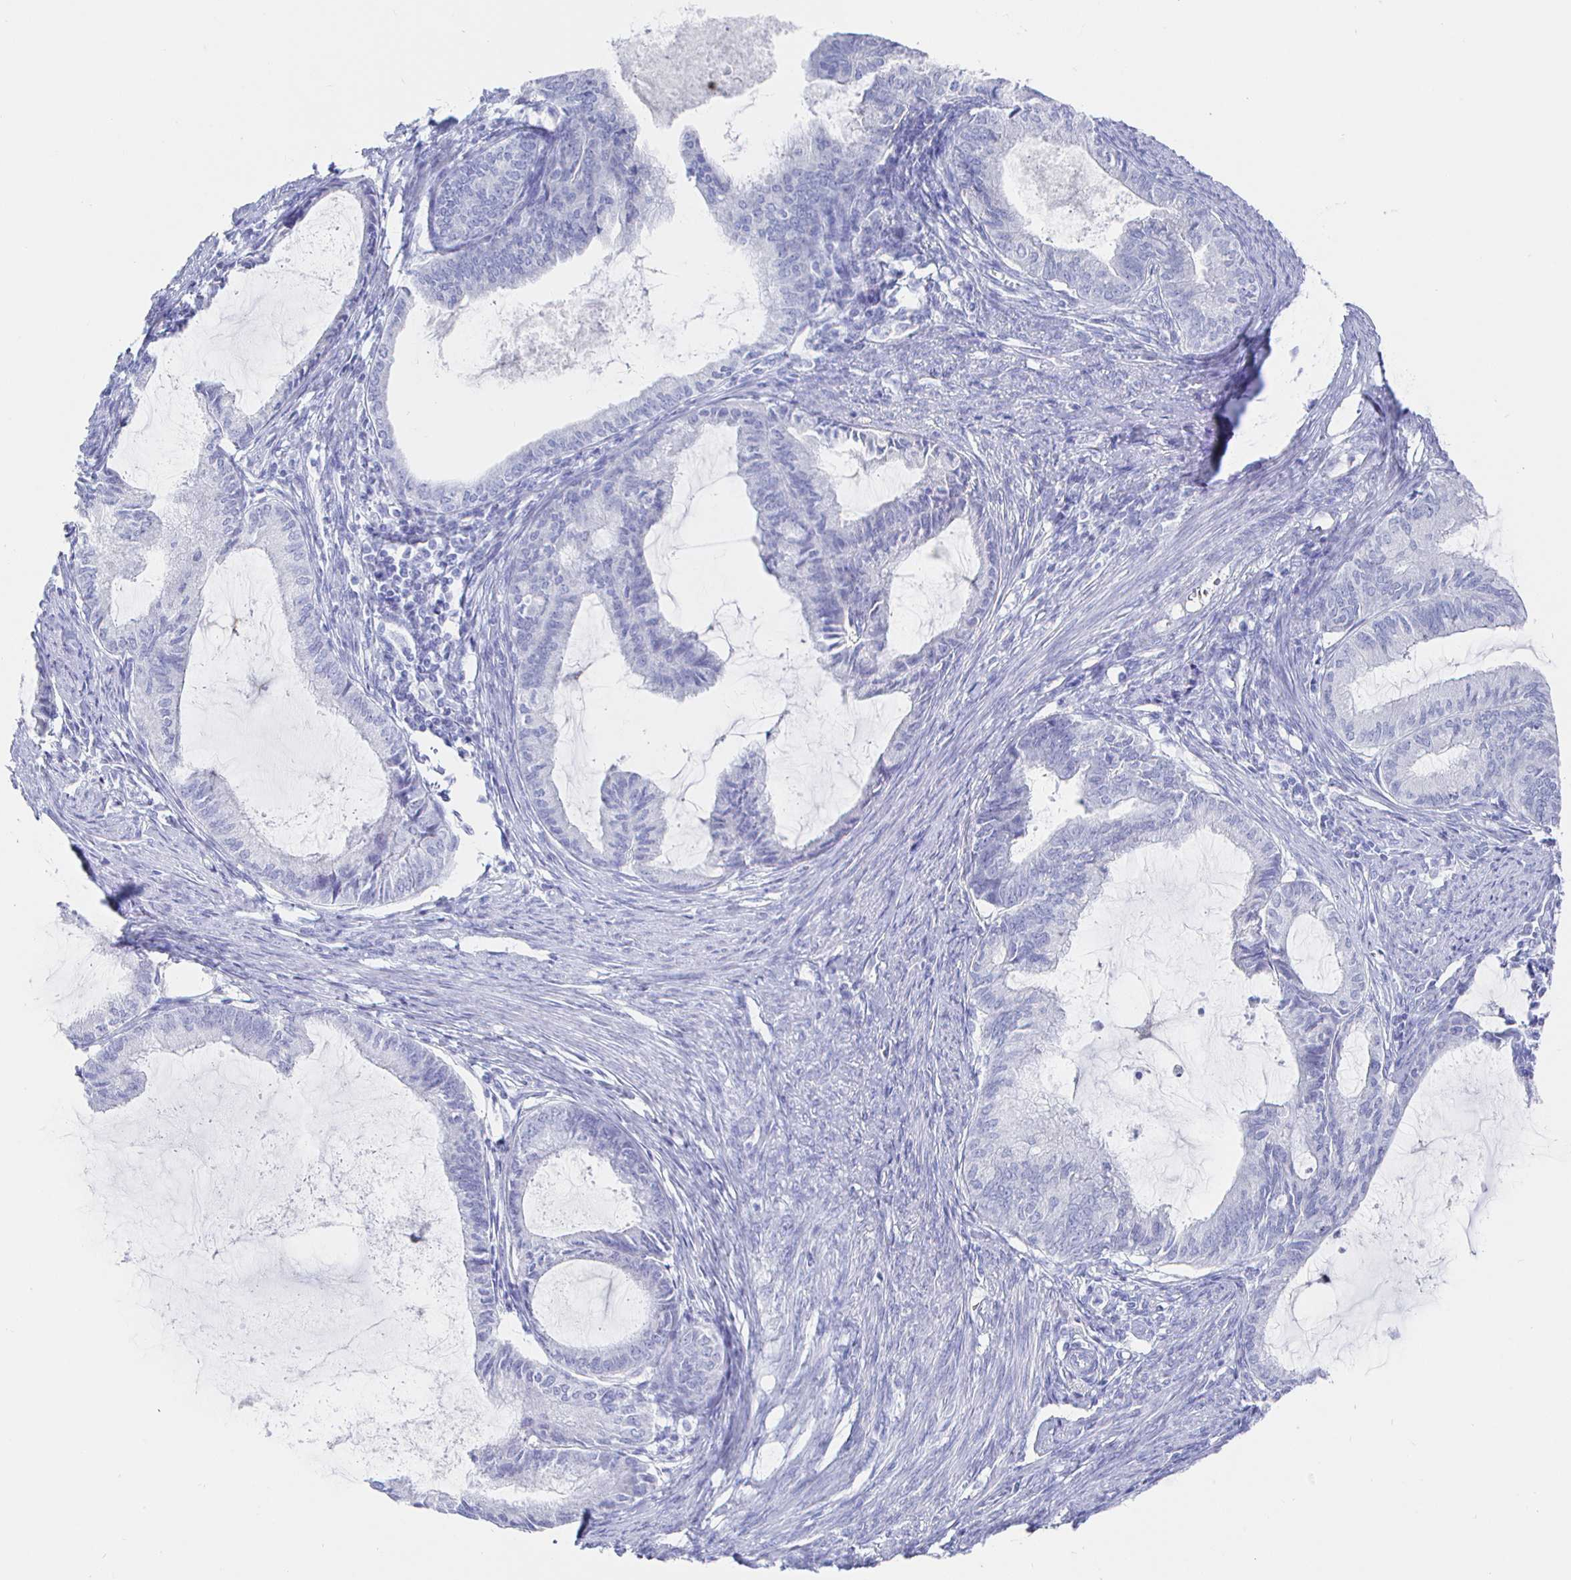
{"staining": {"intensity": "negative", "quantity": "none", "location": "none"}, "tissue": "endometrial cancer", "cell_type": "Tumor cells", "image_type": "cancer", "snomed": [{"axis": "morphology", "description": "Adenocarcinoma, NOS"}, {"axis": "topography", "description": "Endometrium"}], "caption": "Immunohistochemistry (IHC) image of endometrial cancer (adenocarcinoma) stained for a protein (brown), which demonstrates no expression in tumor cells.", "gene": "CLCA1", "patient": {"sex": "female", "age": 86}}